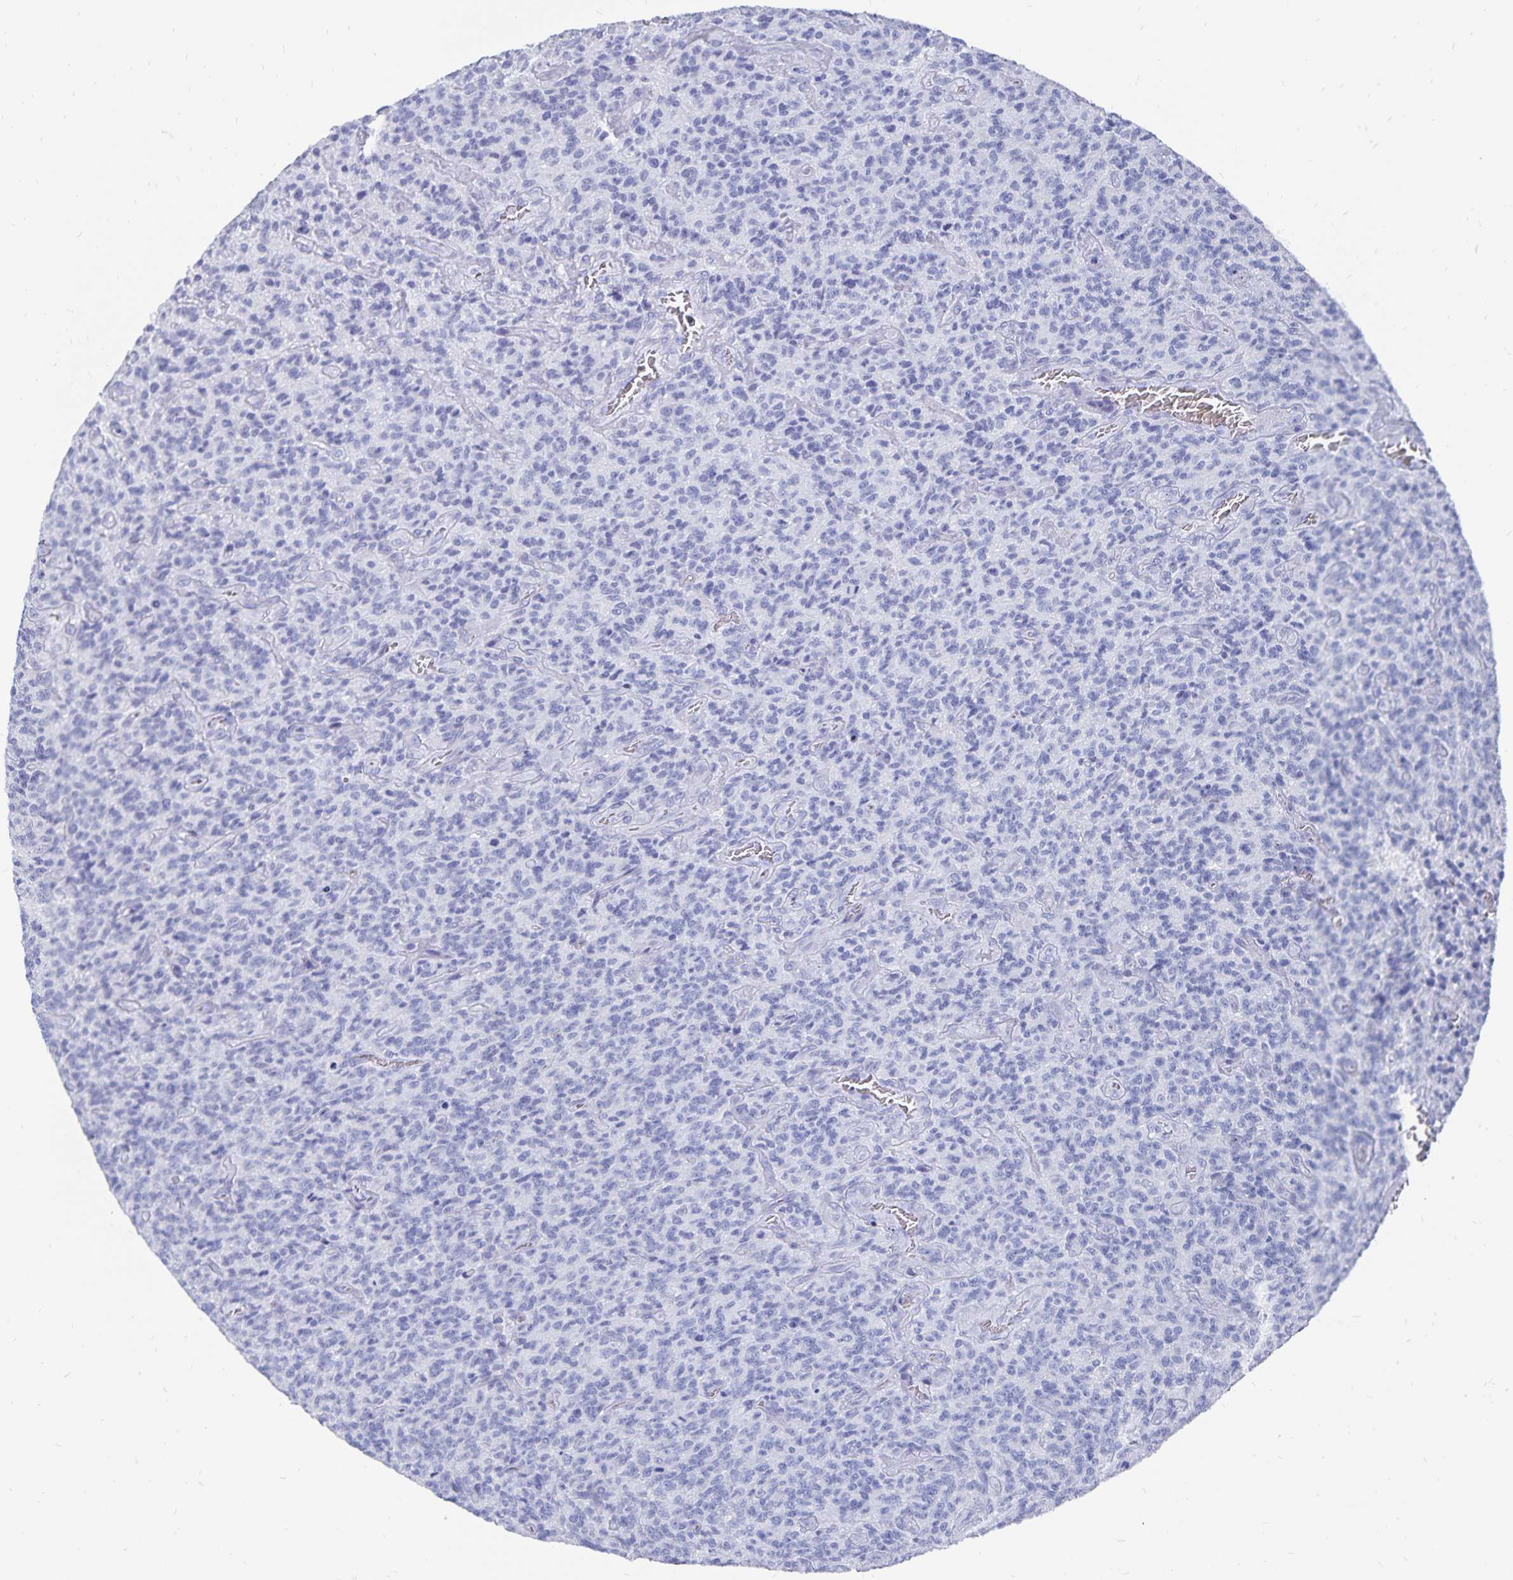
{"staining": {"intensity": "negative", "quantity": "none", "location": "none"}, "tissue": "glioma", "cell_type": "Tumor cells", "image_type": "cancer", "snomed": [{"axis": "morphology", "description": "Glioma, malignant, High grade"}, {"axis": "topography", "description": "Brain"}], "caption": "There is no significant positivity in tumor cells of malignant high-grade glioma.", "gene": "ADH1A", "patient": {"sex": "male", "age": 76}}